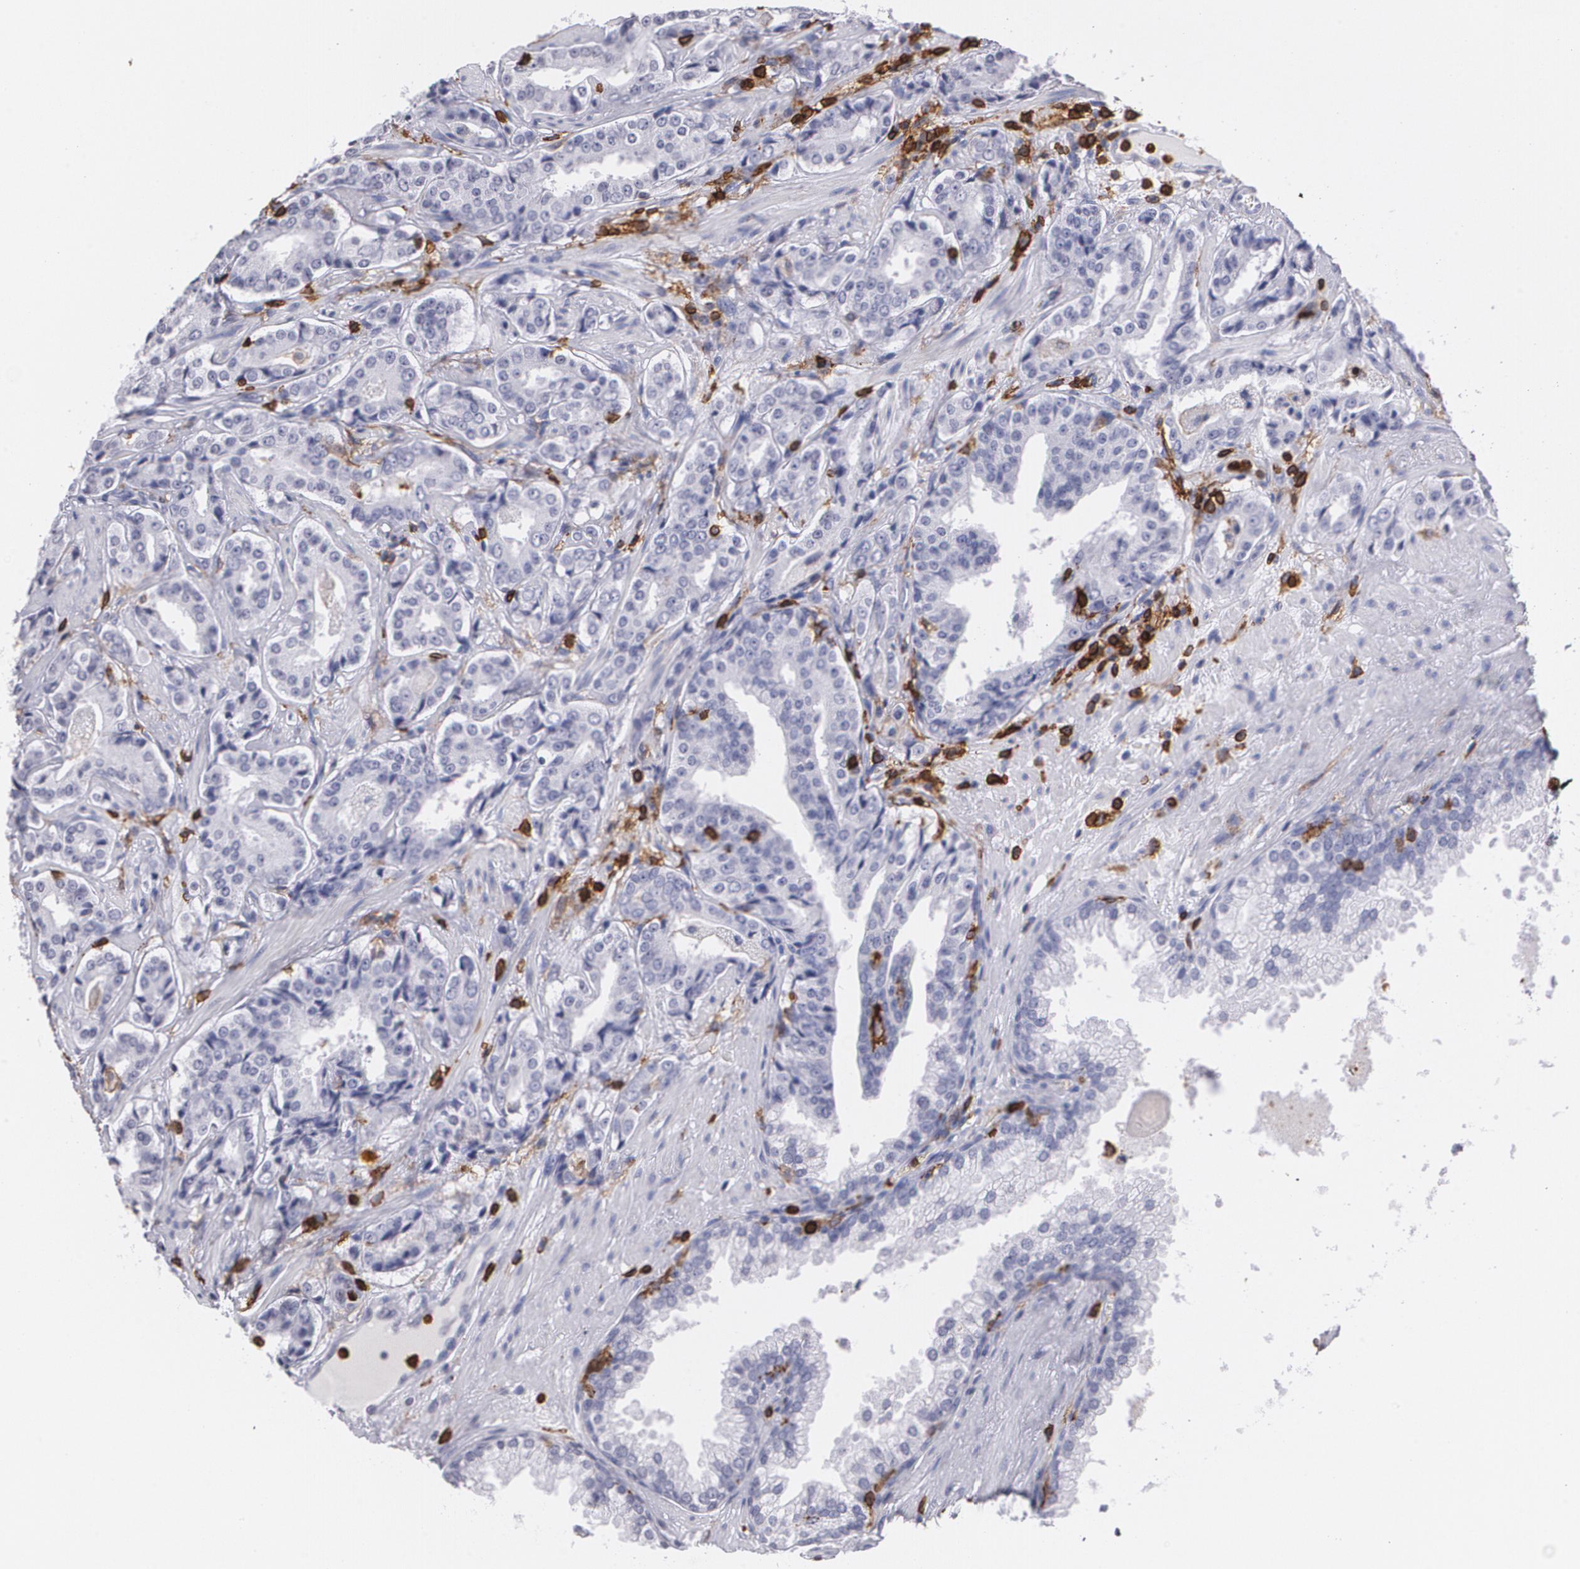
{"staining": {"intensity": "negative", "quantity": "none", "location": "none"}, "tissue": "prostate cancer", "cell_type": "Tumor cells", "image_type": "cancer", "snomed": [{"axis": "morphology", "description": "Adenocarcinoma, Medium grade"}, {"axis": "topography", "description": "Prostate"}], "caption": "Protein analysis of prostate adenocarcinoma (medium-grade) demonstrates no significant positivity in tumor cells. Nuclei are stained in blue.", "gene": "PTPRC", "patient": {"sex": "male", "age": 60}}